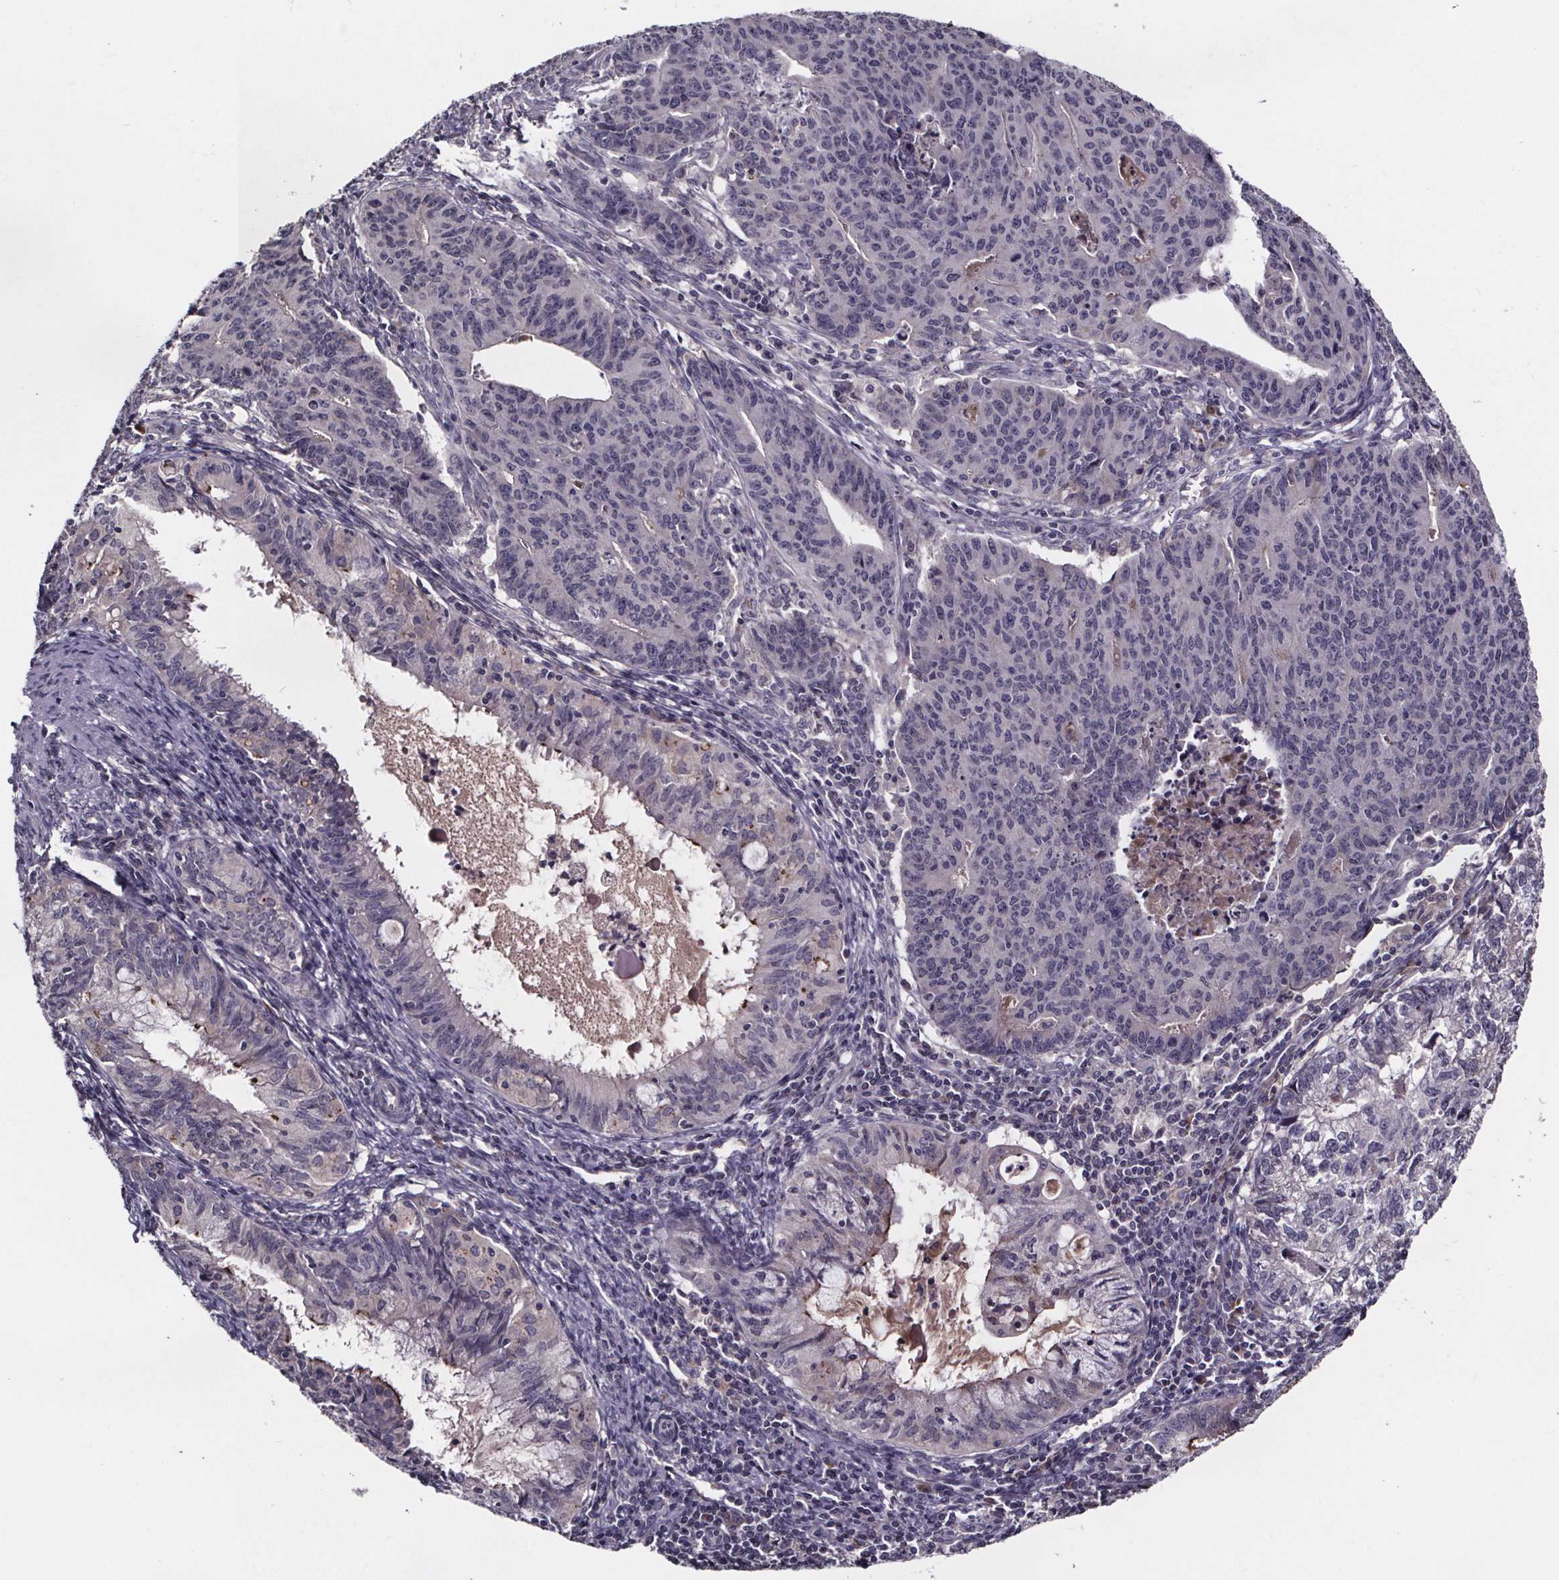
{"staining": {"intensity": "moderate", "quantity": "<25%", "location": "cytoplasmic/membranous"}, "tissue": "endometrial cancer", "cell_type": "Tumor cells", "image_type": "cancer", "snomed": [{"axis": "morphology", "description": "Adenocarcinoma, NOS"}, {"axis": "topography", "description": "Endometrium"}], "caption": "Protein staining exhibits moderate cytoplasmic/membranous positivity in approximately <25% of tumor cells in endometrial cancer (adenocarcinoma).", "gene": "NPHP4", "patient": {"sex": "female", "age": 59}}